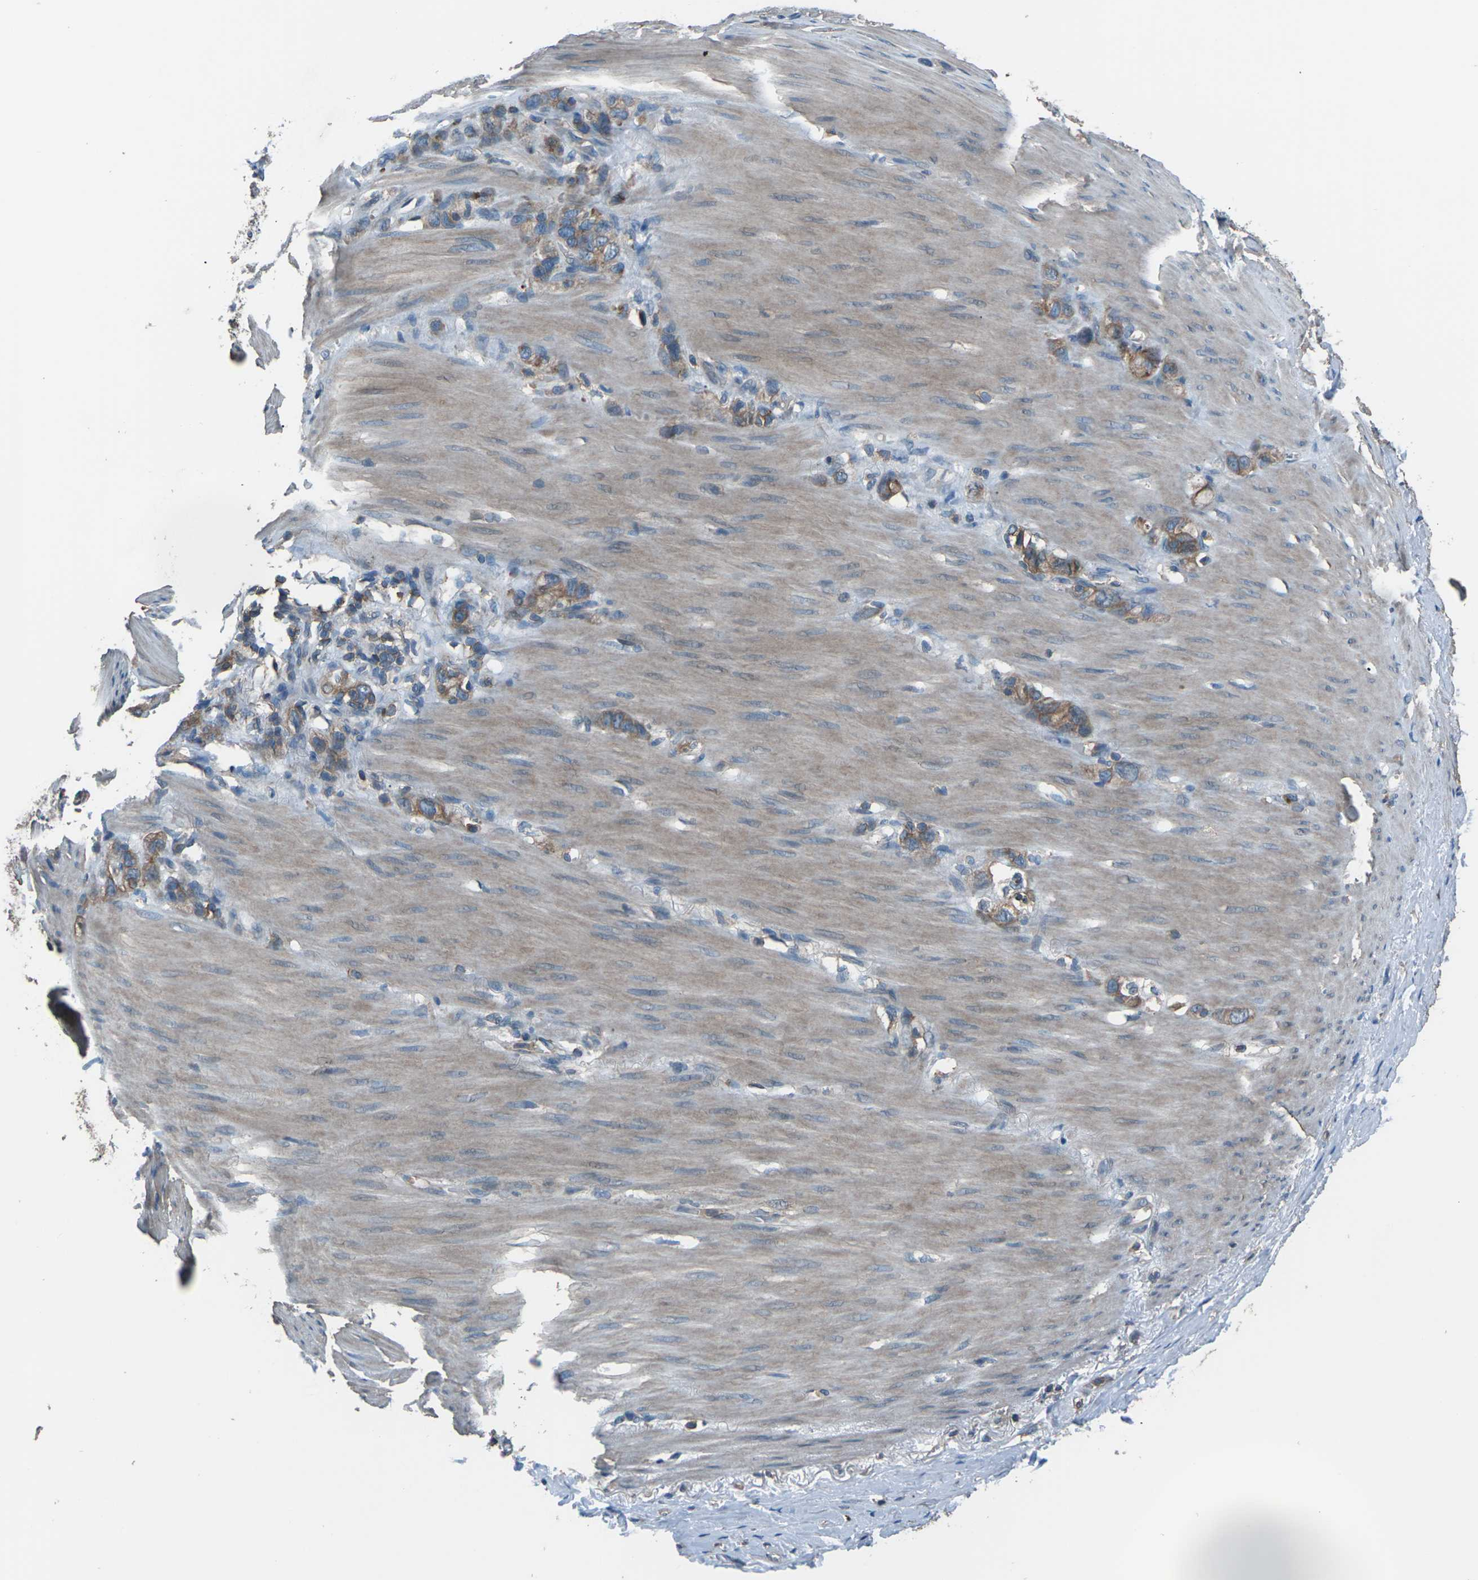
{"staining": {"intensity": "moderate", "quantity": ">75%", "location": "cytoplasmic/membranous"}, "tissue": "stomach cancer", "cell_type": "Tumor cells", "image_type": "cancer", "snomed": [{"axis": "morphology", "description": "Normal tissue, NOS"}, {"axis": "morphology", "description": "Adenocarcinoma, NOS"}, {"axis": "morphology", "description": "Adenocarcinoma, High grade"}, {"axis": "topography", "description": "Stomach, upper"}, {"axis": "topography", "description": "Stomach"}], "caption": "Adenocarcinoma (stomach) stained with DAB (3,3'-diaminobenzidine) immunohistochemistry reveals medium levels of moderate cytoplasmic/membranous positivity in about >75% of tumor cells. Ihc stains the protein in brown and the nuclei are stained blue.", "gene": "CMTM4", "patient": {"sex": "female", "age": 65}}